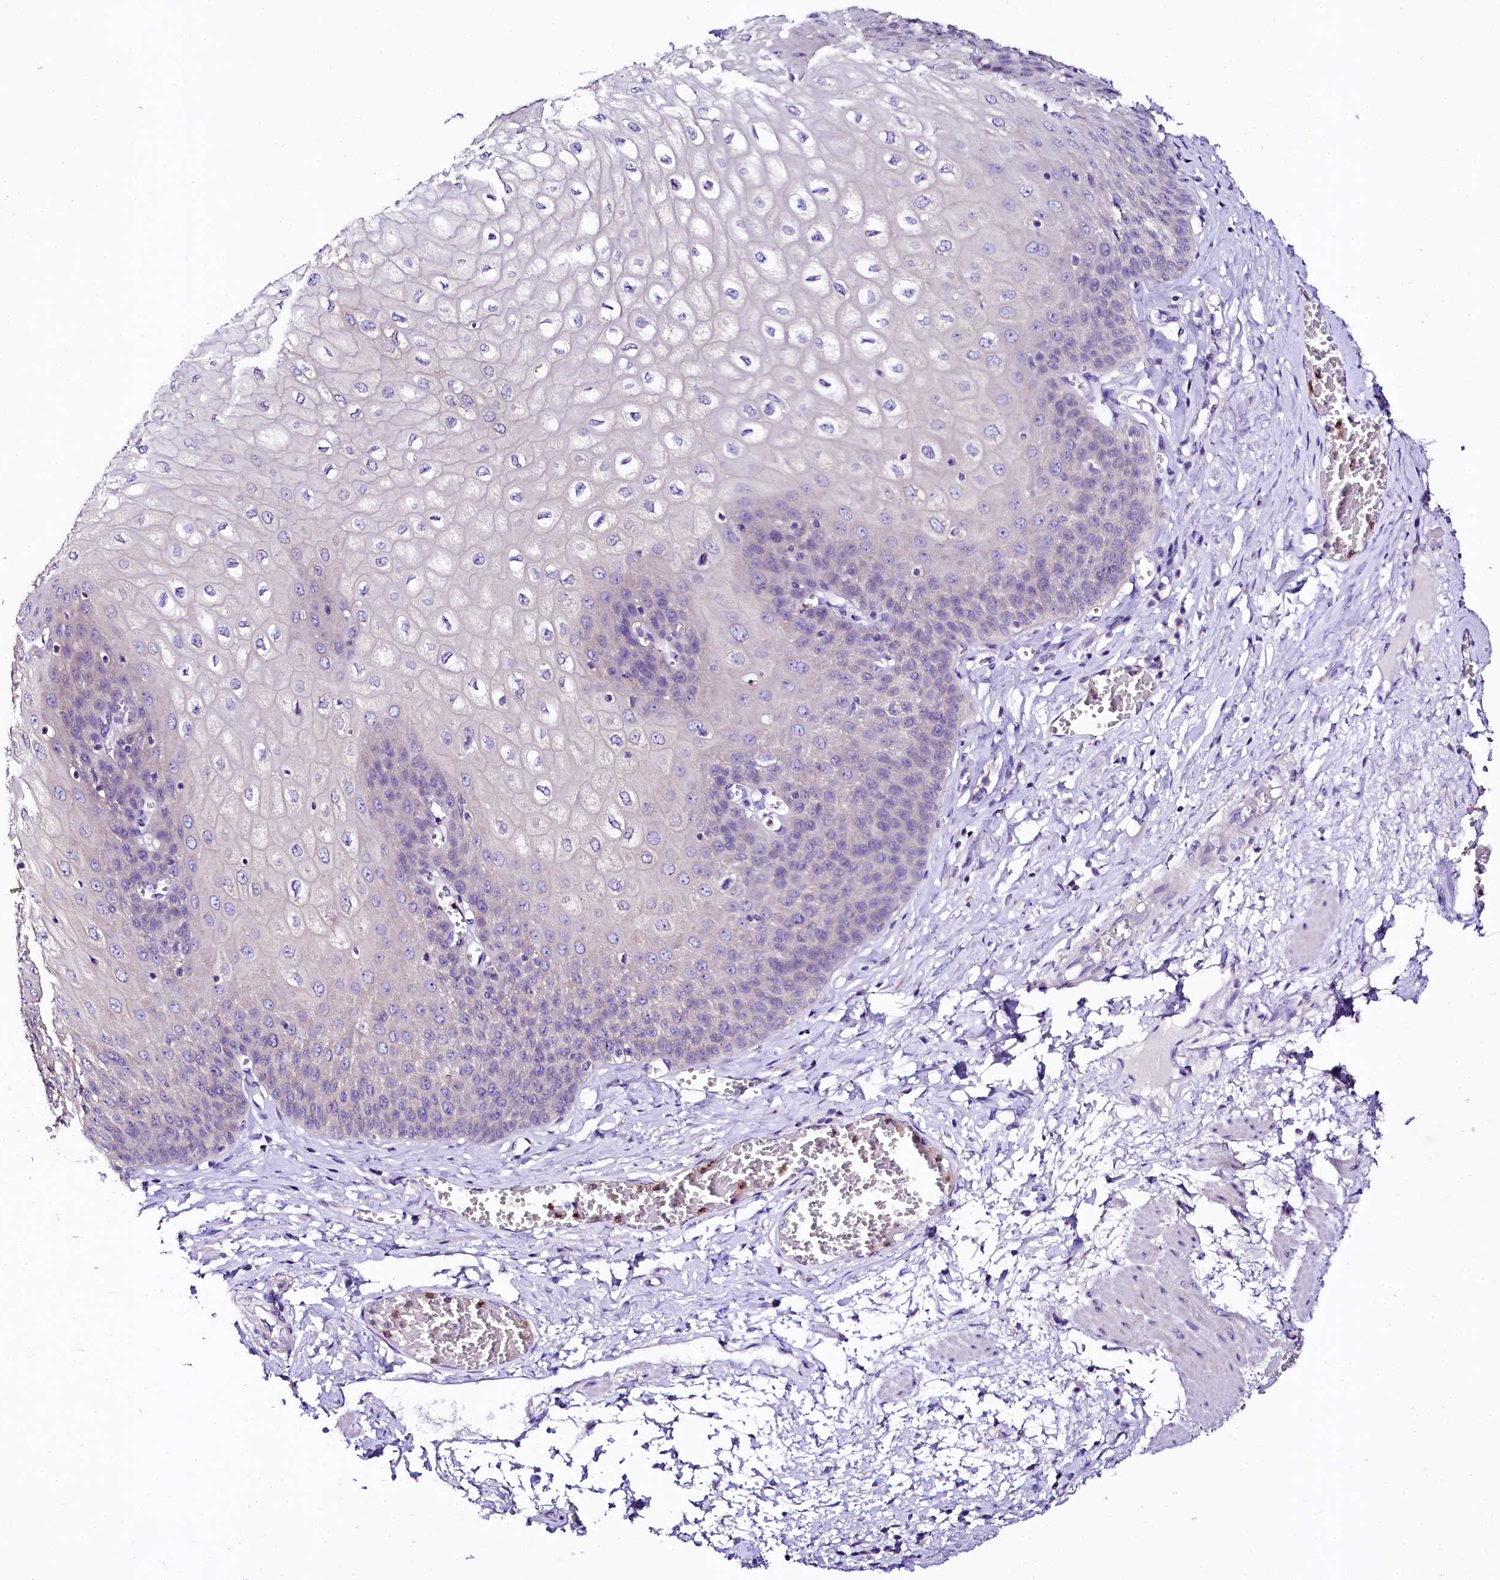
{"staining": {"intensity": "negative", "quantity": "none", "location": "none"}, "tissue": "esophagus", "cell_type": "Squamous epithelial cells", "image_type": "normal", "snomed": [{"axis": "morphology", "description": "Normal tissue, NOS"}, {"axis": "topography", "description": "Esophagus"}], "caption": "IHC of normal human esophagus demonstrates no expression in squamous epithelial cells.", "gene": "NAA16", "patient": {"sex": "male", "age": 60}}